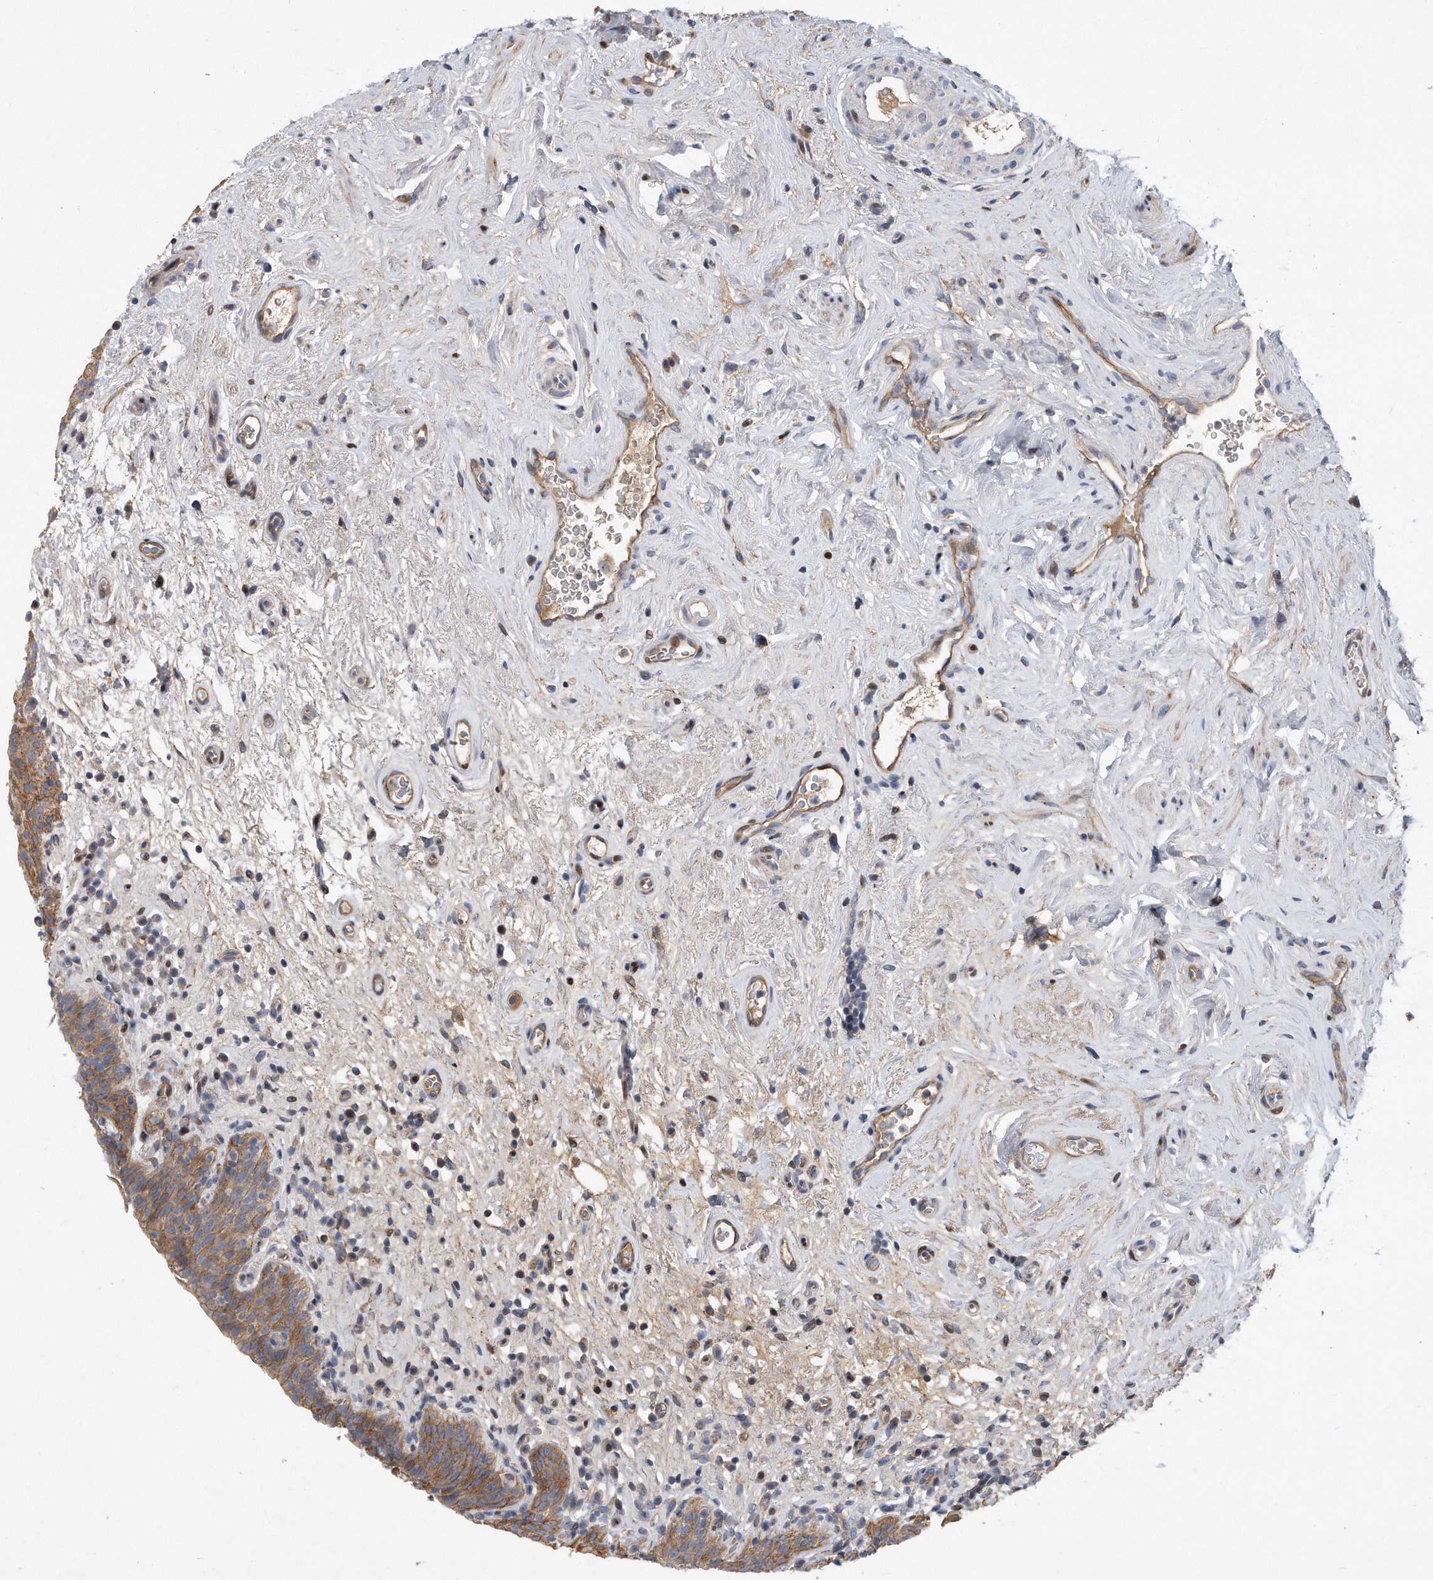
{"staining": {"intensity": "weak", "quantity": ">75%", "location": "cytoplasmic/membranous"}, "tissue": "urinary bladder", "cell_type": "Urothelial cells", "image_type": "normal", "snomed": [{"axis": "morphology", "description": "Normal tissue, NOS"}, {"axis": "topography", "description": "Urinary bladder"}], "caption": "Immunohistochemical staining of unremarkable urinary bladder demonstrates weak cytoplasmic/membranous protein staining in about >75% of urothelial cells.", "gene": "CDH12", "patient": {"sex": "male", "age": 83}}